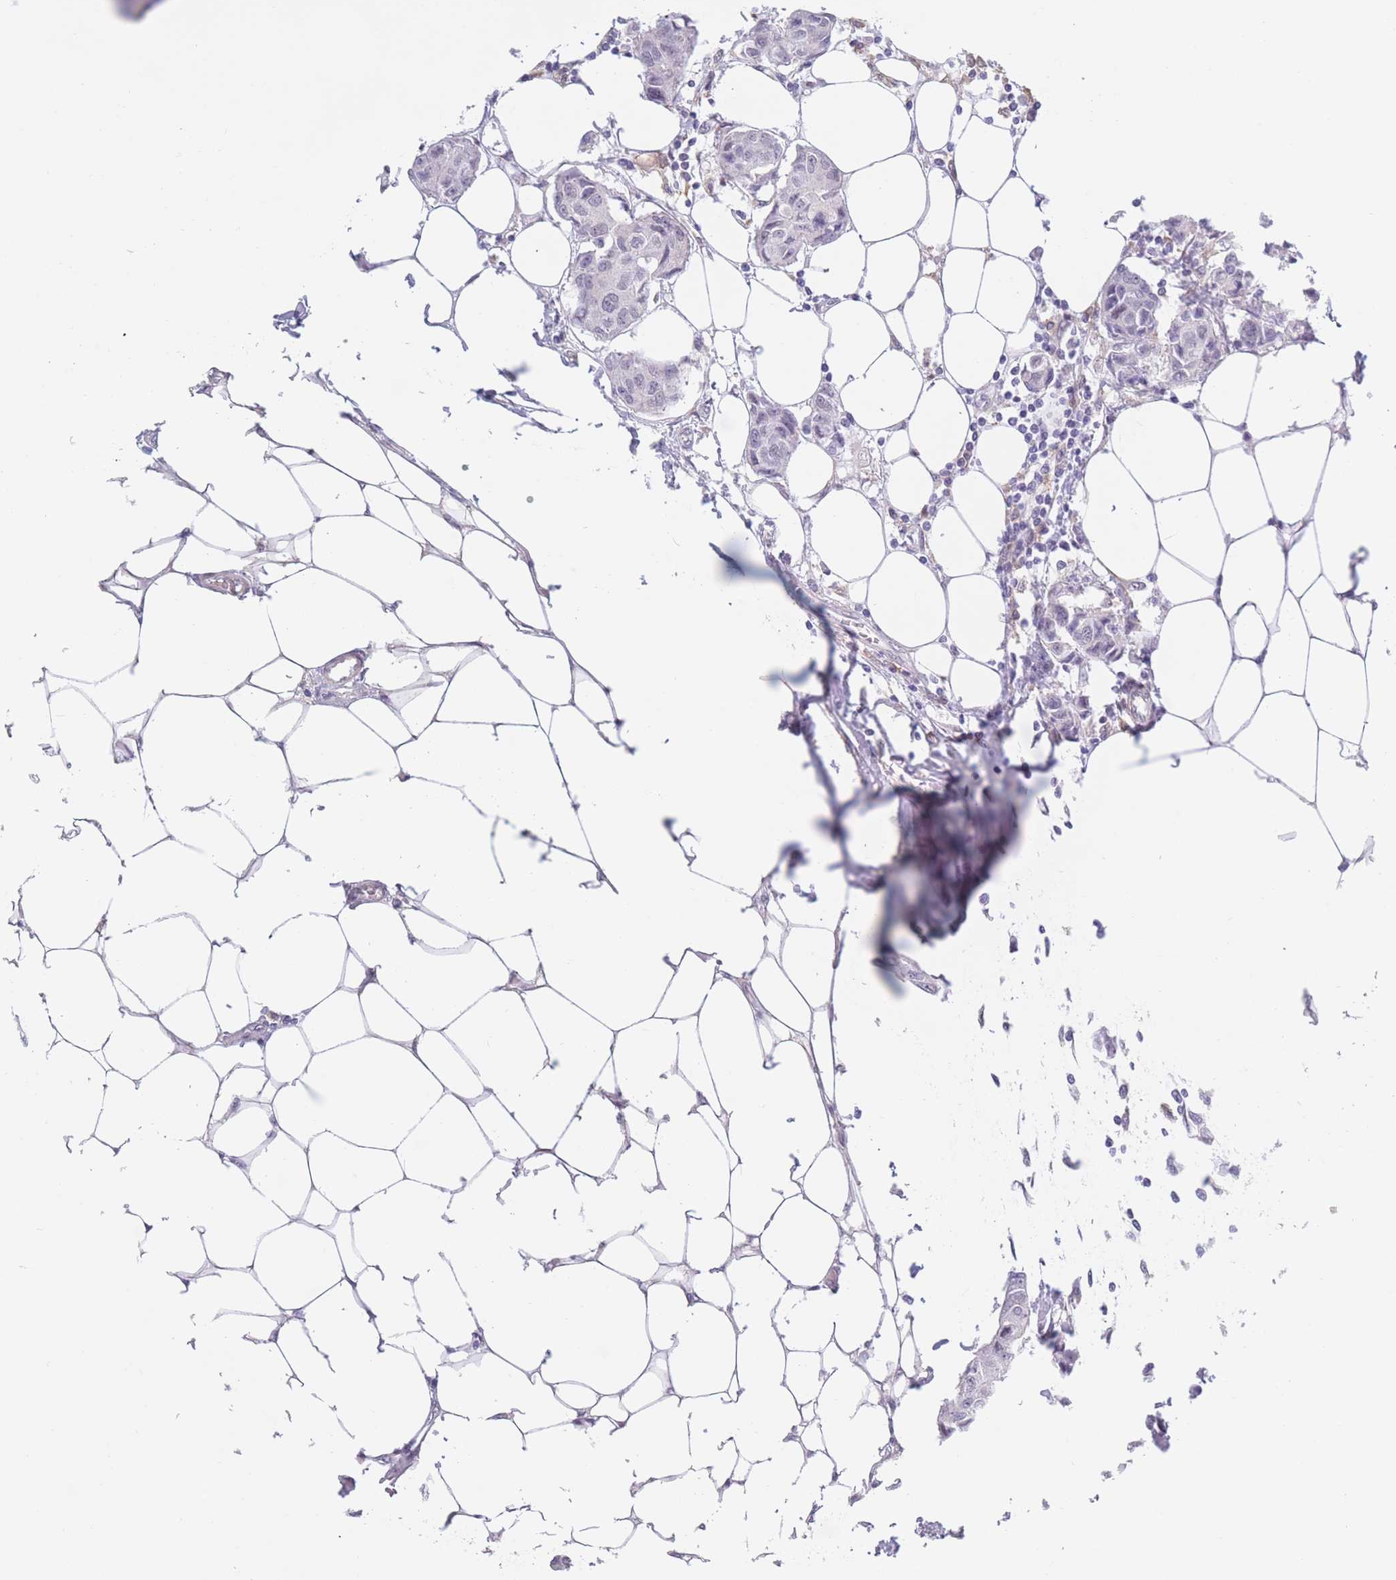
{"staining": {"intensity": "negative", "quantity": "none", "location": "none"}, "tissue": "breast cancer", "cell_type": "Tumor cells", "image_type": "cancer", "snomed": [{"axis": "morphology", "description": "Duct carcinoma"}, {"axis": "topography", "description": "Breast"}, {"axis": "topography", "description": "Lymph node"}], "caption": "An immunohistochemistry (IHC) image of breast cancer (invasive ductal carcinoma) is shown. There is no staining in tumor cells of breast cancer (invasive ductal carcinoma).", "gene": "PODXL", "patient": {"sex": "female", "age": 80}}